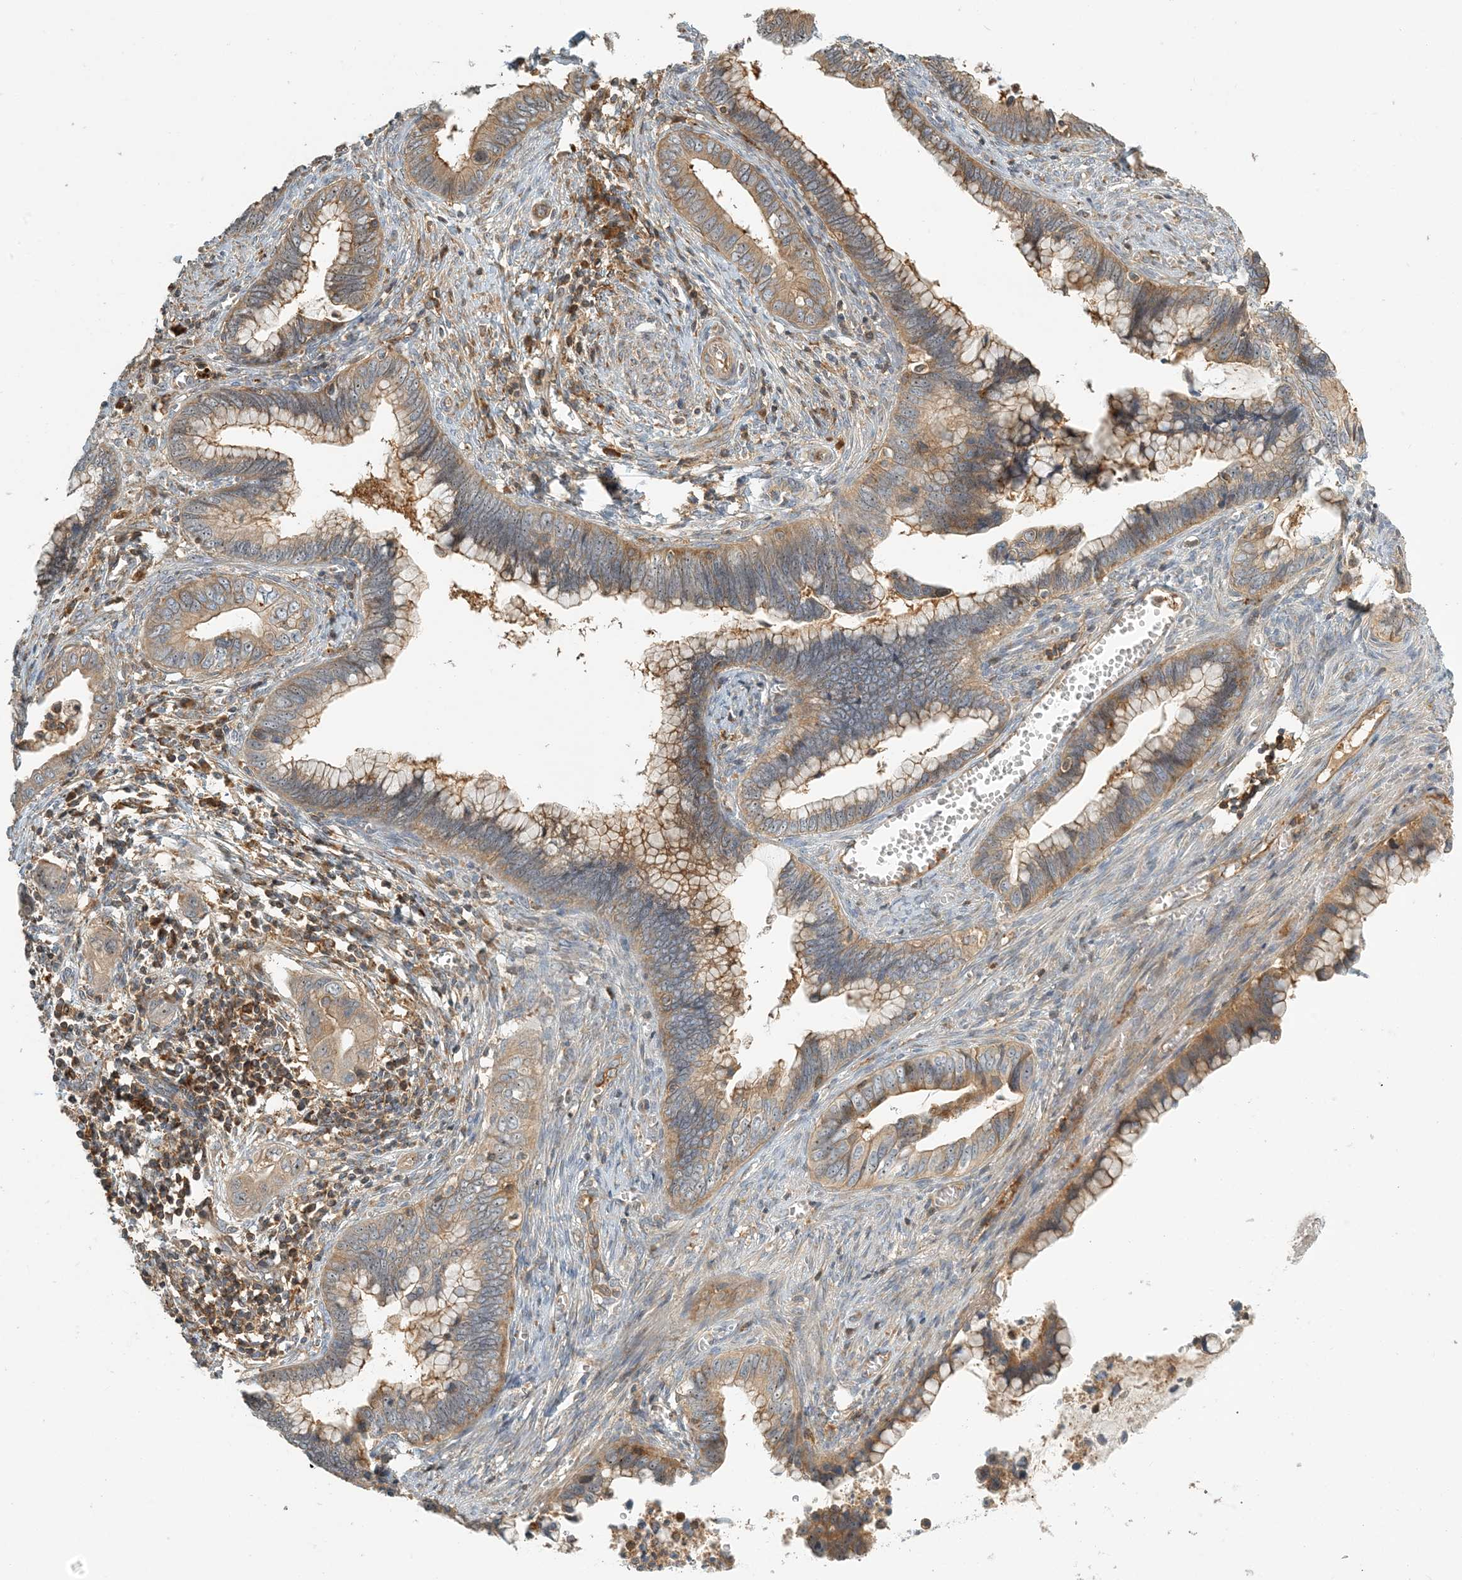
{"staining": {"intensity": "moderate", "quantity": ">75%", "location": "cytoplasmic/membranous"}, "tissue": "cervical cancer", "cell_type": "Tumor cells", "image_type": "cancer", "snomed": [{"axis": "morphology", "description": "Adenocarcinoma, NOS"}, {"axis": "topography", "description": "Cervix"}], "caption": "Cervical cancer (adenocarcinoma) tissue exhibits moderate cytoplasmic/membranous staining in approximately >75% of tumor cells (DAB = brown stain, brightfield microscopy at high magnification).", "gene": "COLEC11", "patient": {"sex": "female", "age": 44}}